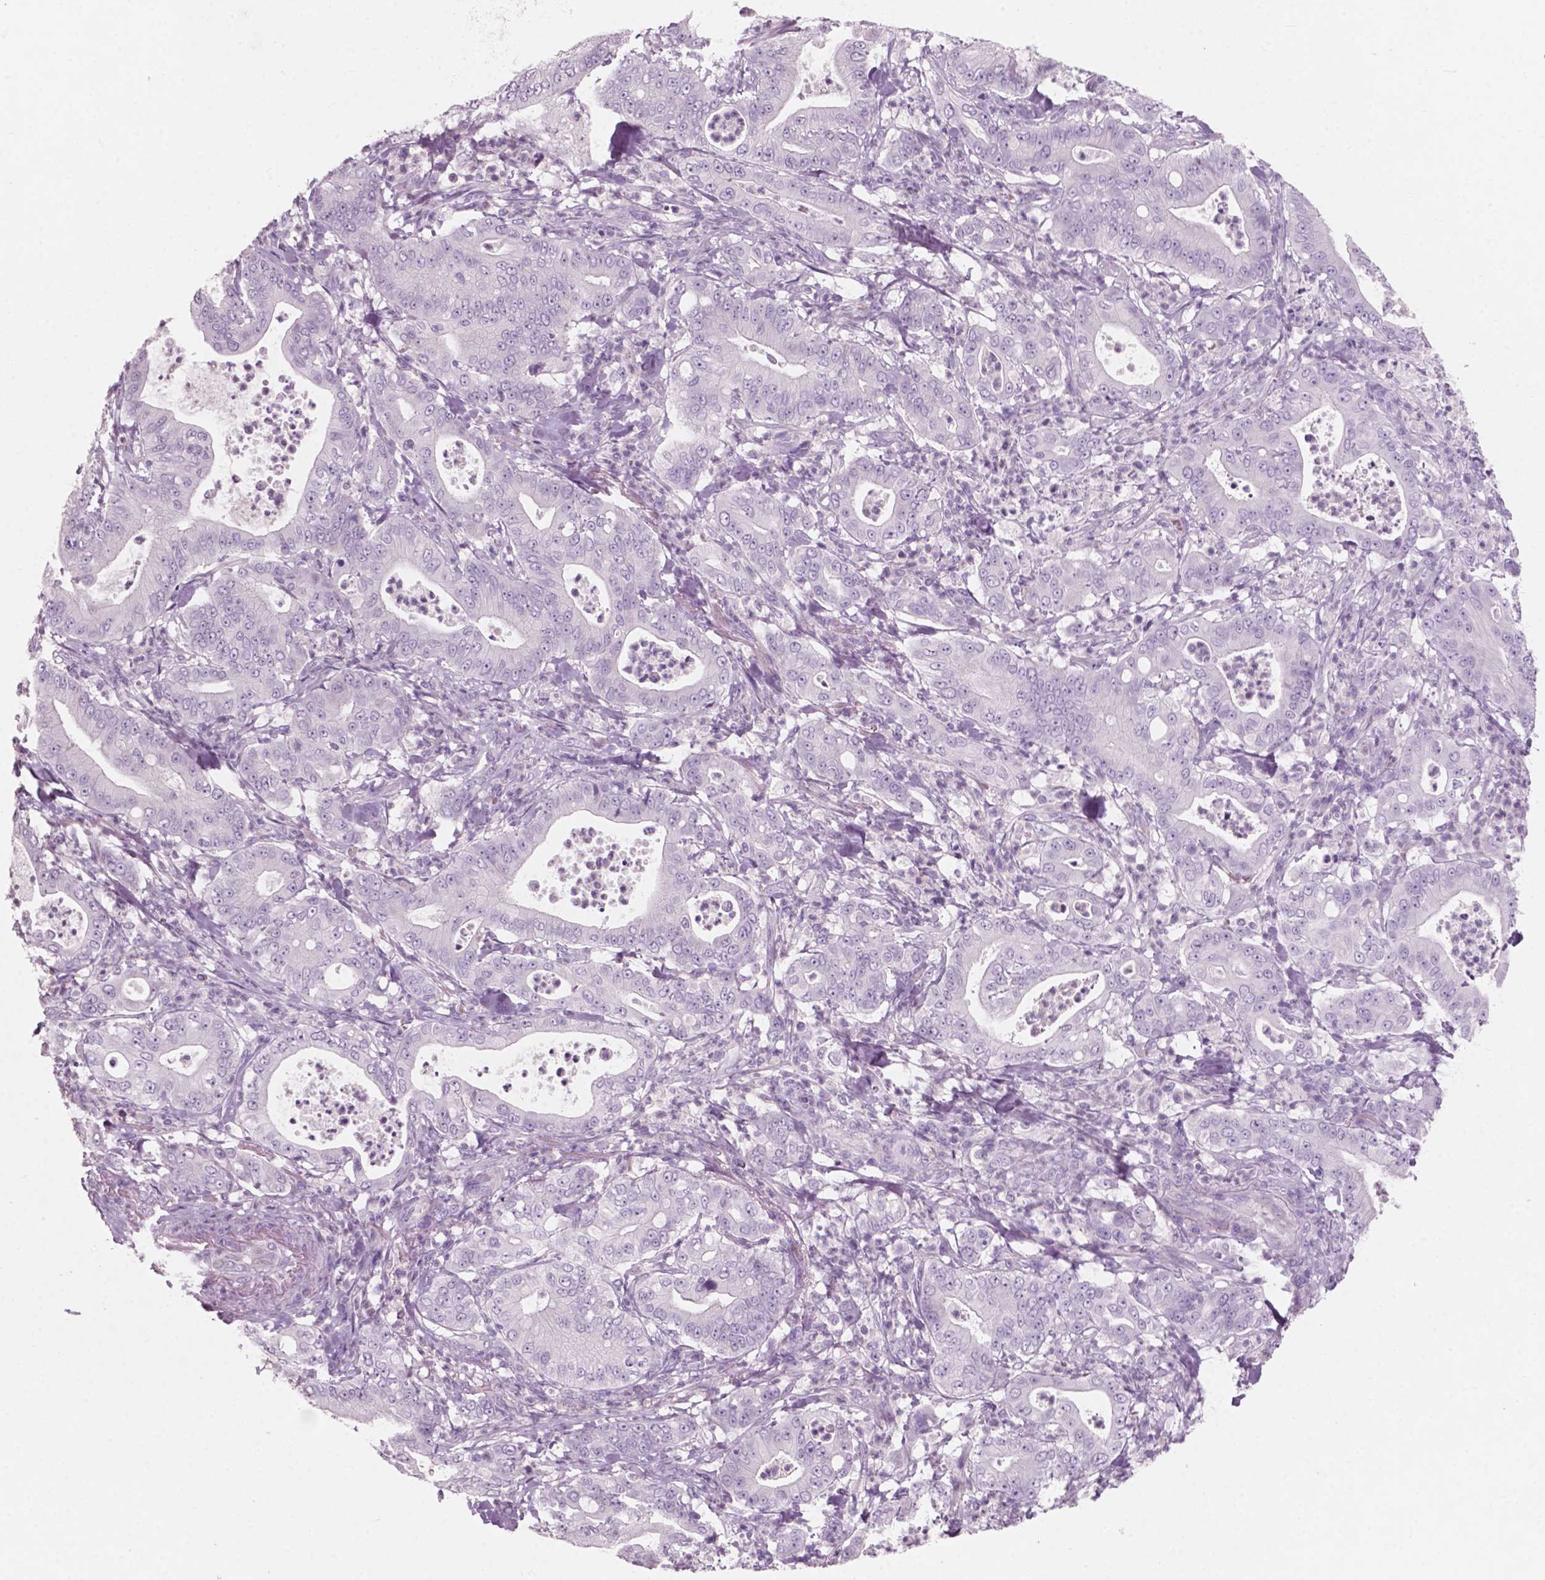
{"staining": {"intensity": "negative", "quantity": "none", "location": "none"}, "tissue": "pancreatic cancer", "cell_type": "Tumor cells", "image_type": "cancer", "snomed": [{"axis": "morphology", "description": "Adenocarcinoma, NOS"}, {"axis": "topography", "description": "Pancreas"}], "caption": "IHC of human pancreatic adenocarcinoma exhibits no expression in tumor cells.", "gene": "AWAT1", "patient": {"sex": "male", "age": 71}}